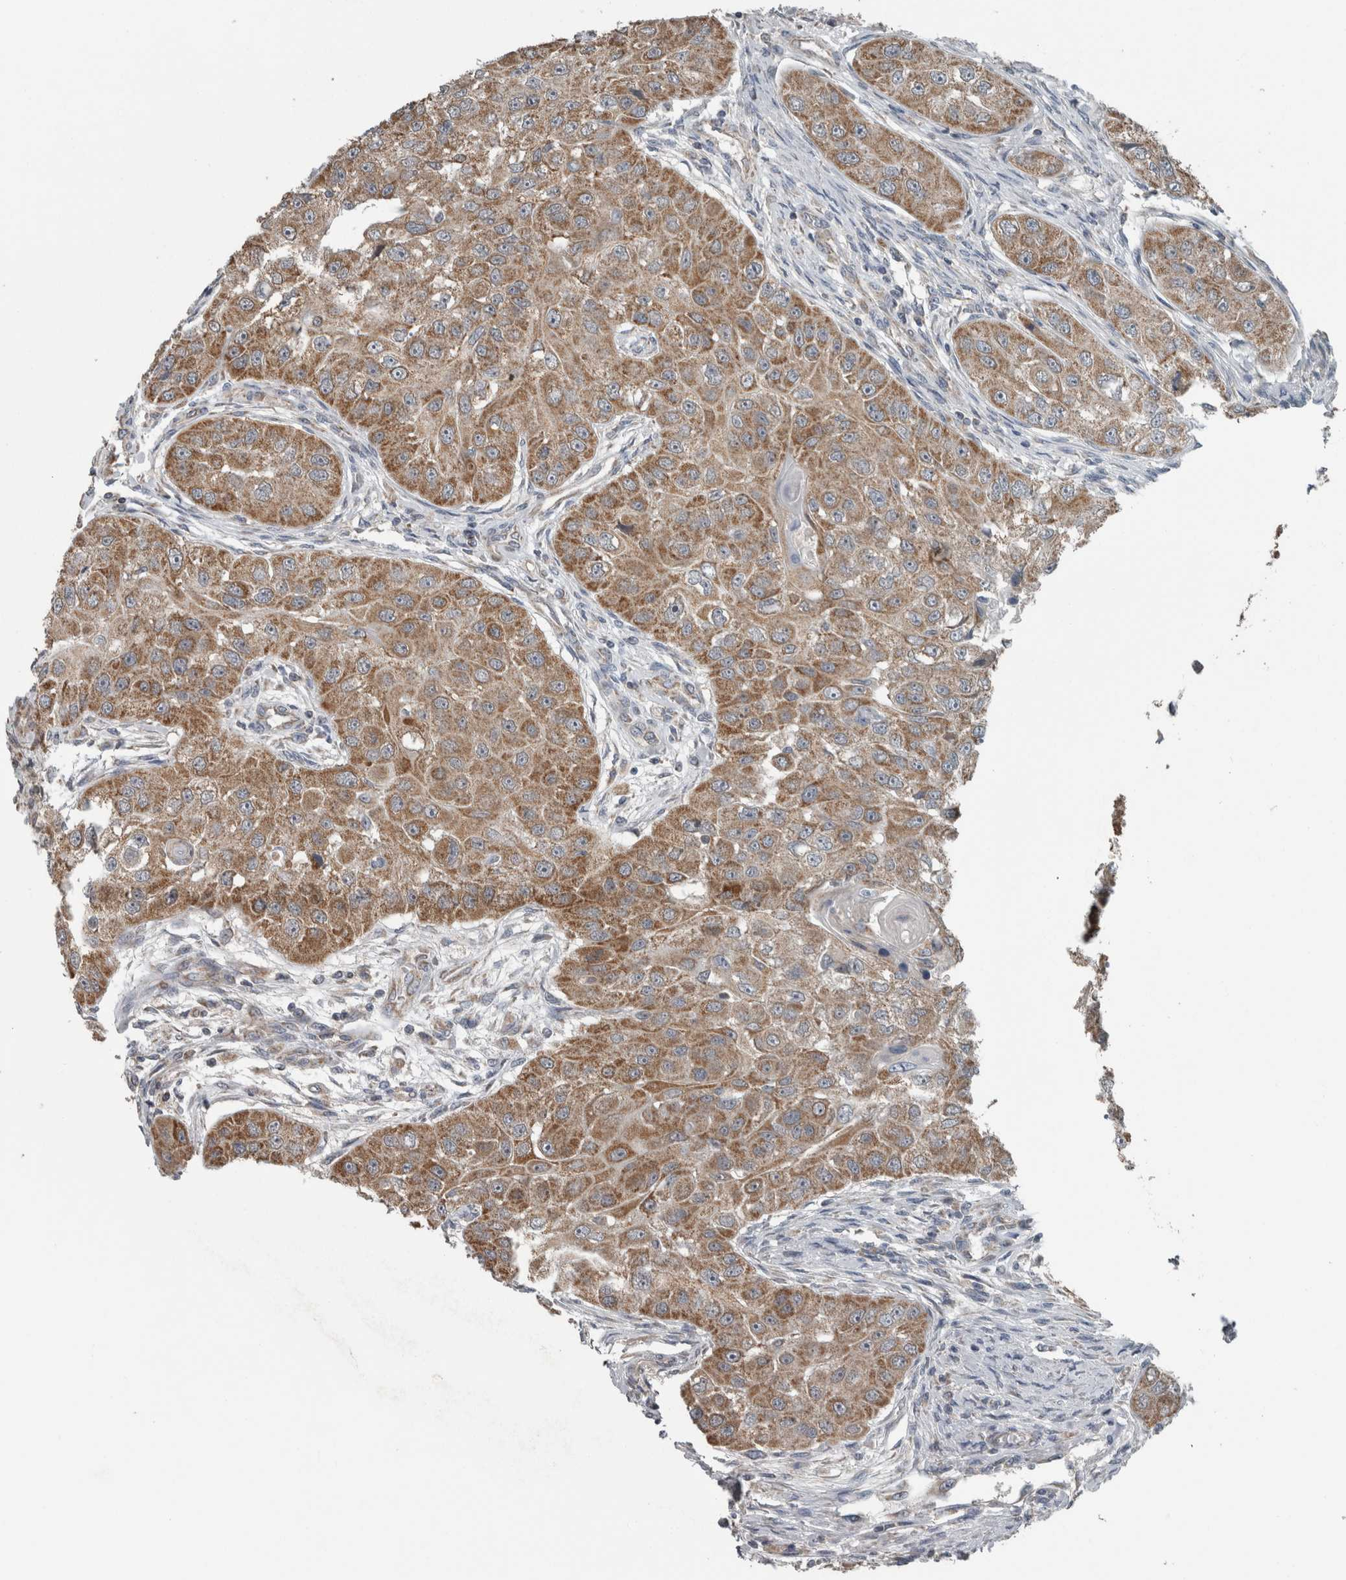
{"staining": {"intensity": "moderate", "quantity": ">75%", "location": "cytoplasmic/membranous"}, "tissue": "head and neck cancer", "cell_type": "Tumor cells", "image_type": "cancer", "snomed": [{"axis": "morphology", "description": "Normal tissue, NOS"}, {"axis": "morphology", "description": "Squamous cell carcinoma, NOS"}, {"axis": "topography", "description": "Skeletal muscle"}, {"axis": "topography", "description": "Head-Neck"}], "caption": "A medium amount of moderate cytoplasmic/membranous expression is identified in about >75% of tumor cells in head and neck cancer (squamous cell carcinoma) tissue.", "gene": "ARMC1", "patient": {"sex": "male", "age": 51}}